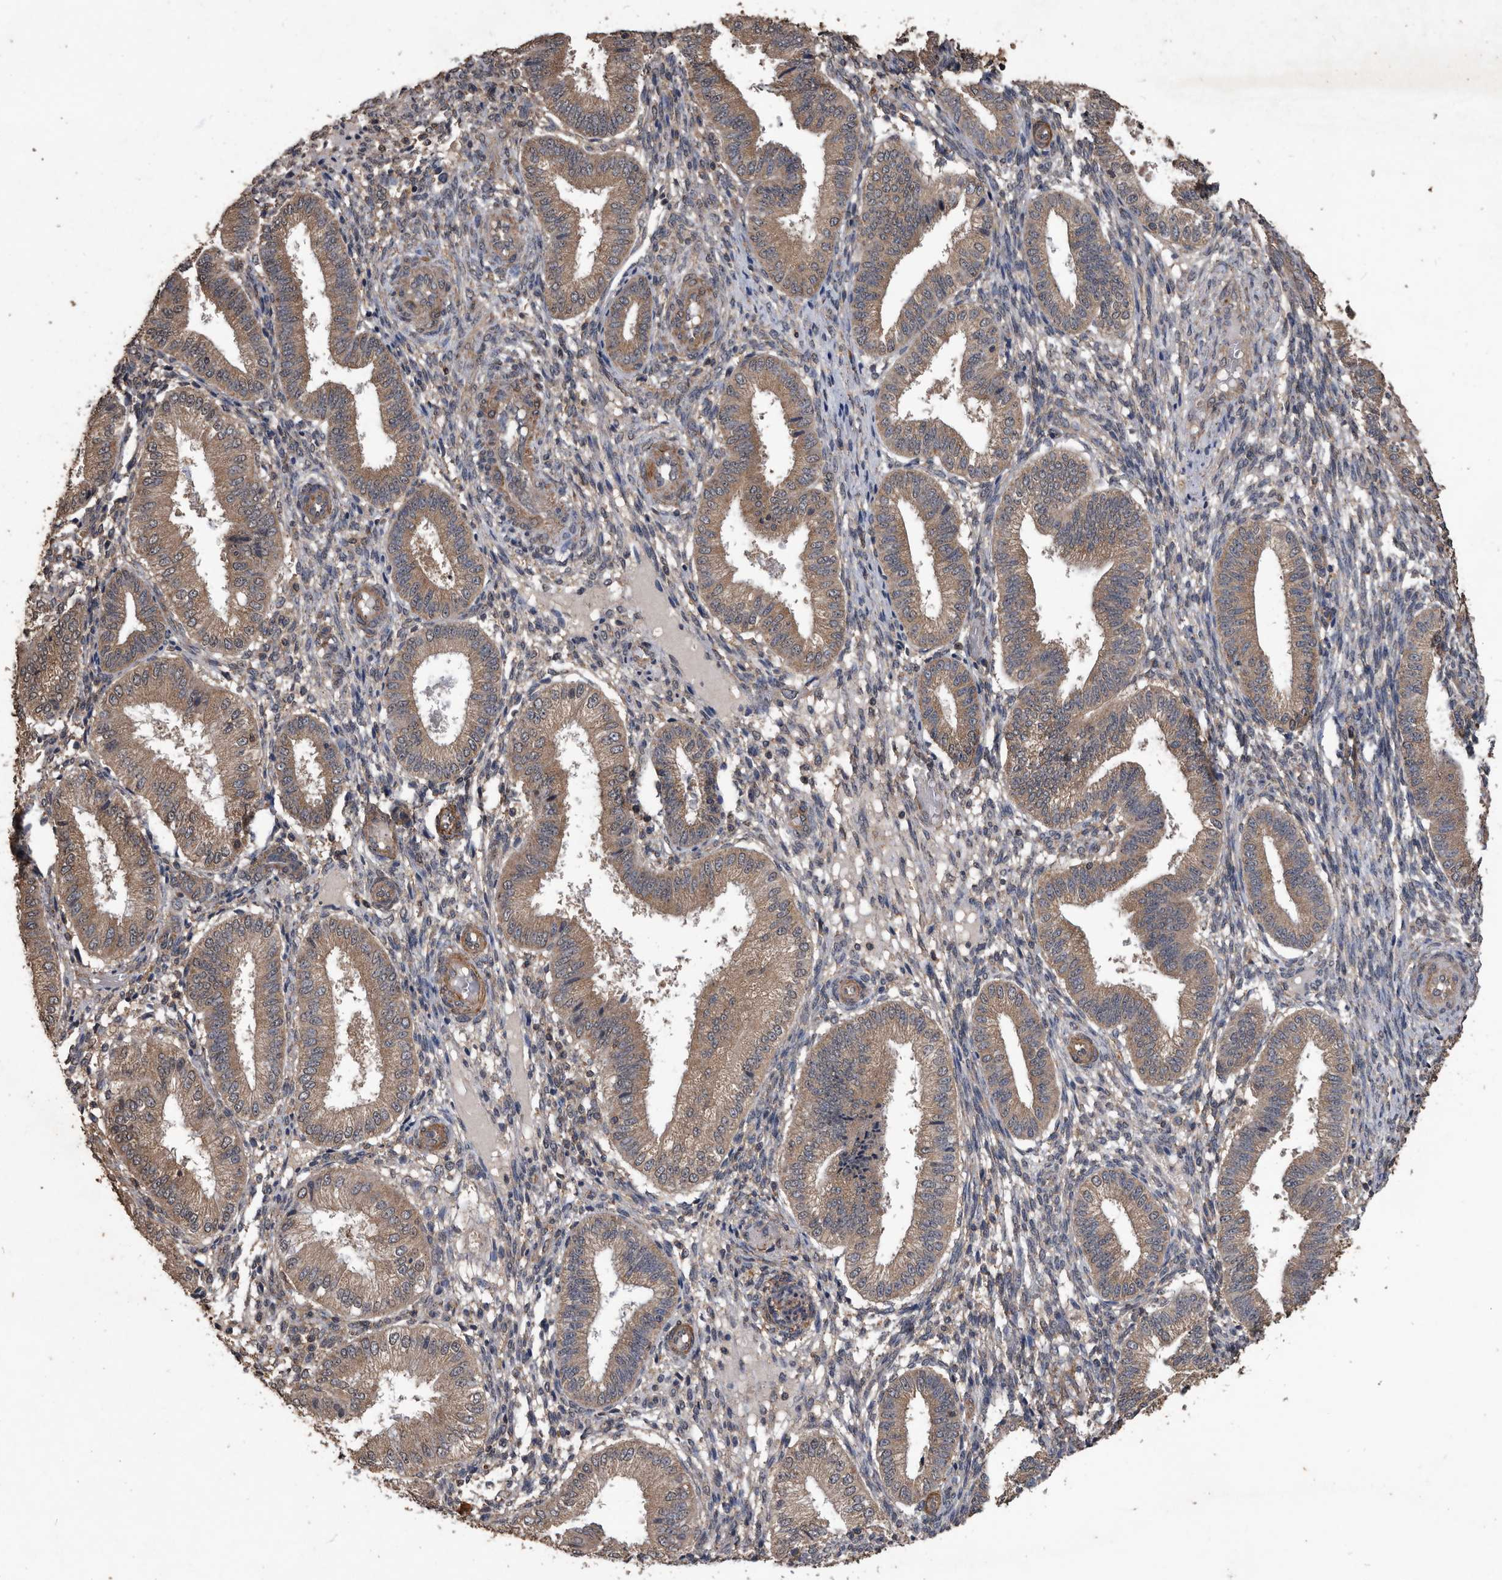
{"staining": {"intensity": "moderate", "quantity": "<25%", "location": "cytoplasmic/membranous"}, "tissue": "endometrium", "cell_type": "Cells in endometrial stroma", "image_type": "normal", "snomed": [{"axis": "morphology", "description": "Normal tissue, NOS"}, {"axis": "topography", "description": "Endometrium"}], "caption": "Immunohistochemical staining of unremarkable endometrium displays low levels of moderate cytoplasmic/membranous positivity in about <25% of cells in endometrial stroma.", "gene": "NRBP1", "patient": {"sex": "female", "age": 39}}